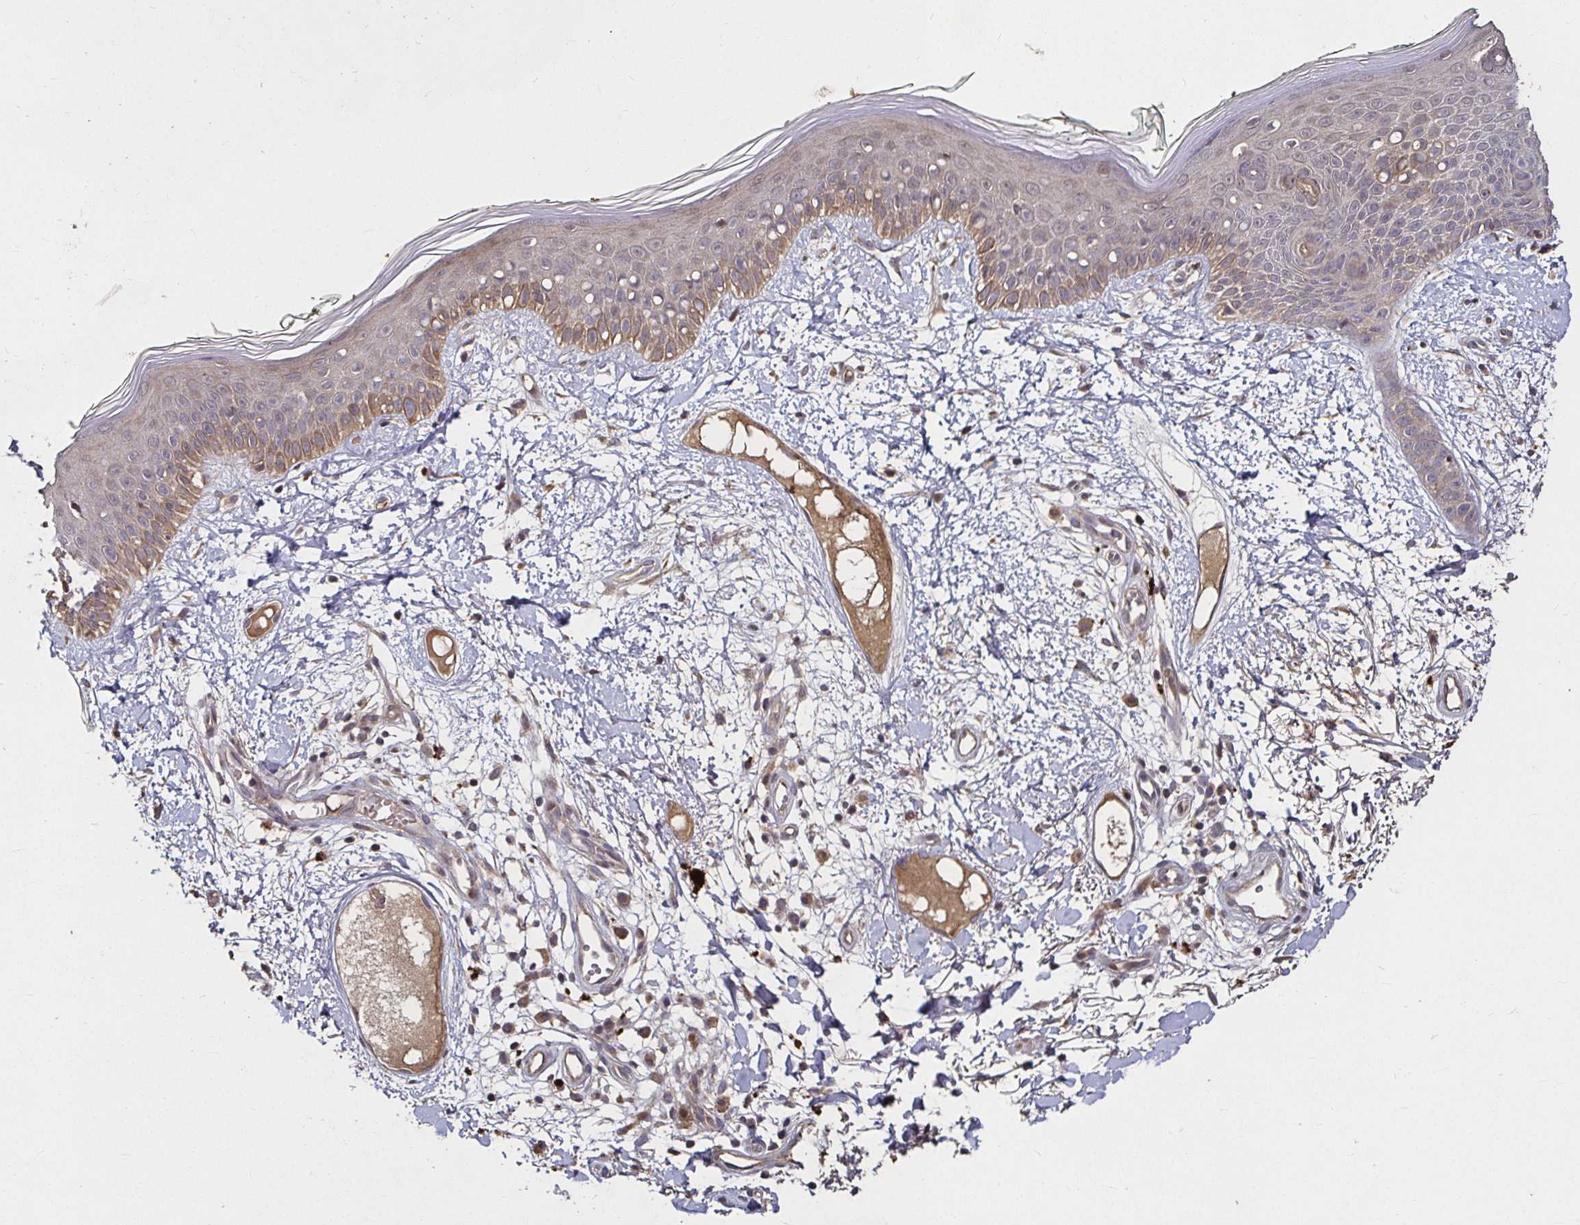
{"staining": {"intensity": "weak", "quantity": ">75%", "location": "cytoplasmic/membranous"}, "tissue": "skin", "cell_type": "Fibroblasts", "image_type": "normal", "snomed": [{"axis": "morphology", "description": "Normal tissue, NOS"}, {"axis": "topography", "description": "Skin"}], "caption": "An immunohistochemistry (IHC) histopathology image of normal tissue is shown. Protein staining in brown highlights weak cytoplasmic/membranous positivity in skin within fibroblasts. The protein of interest is shown in brown color, while the nuclei are stained blue.", "gene": "SMYD3", "patient": {"sex": "female", "age": 34}}